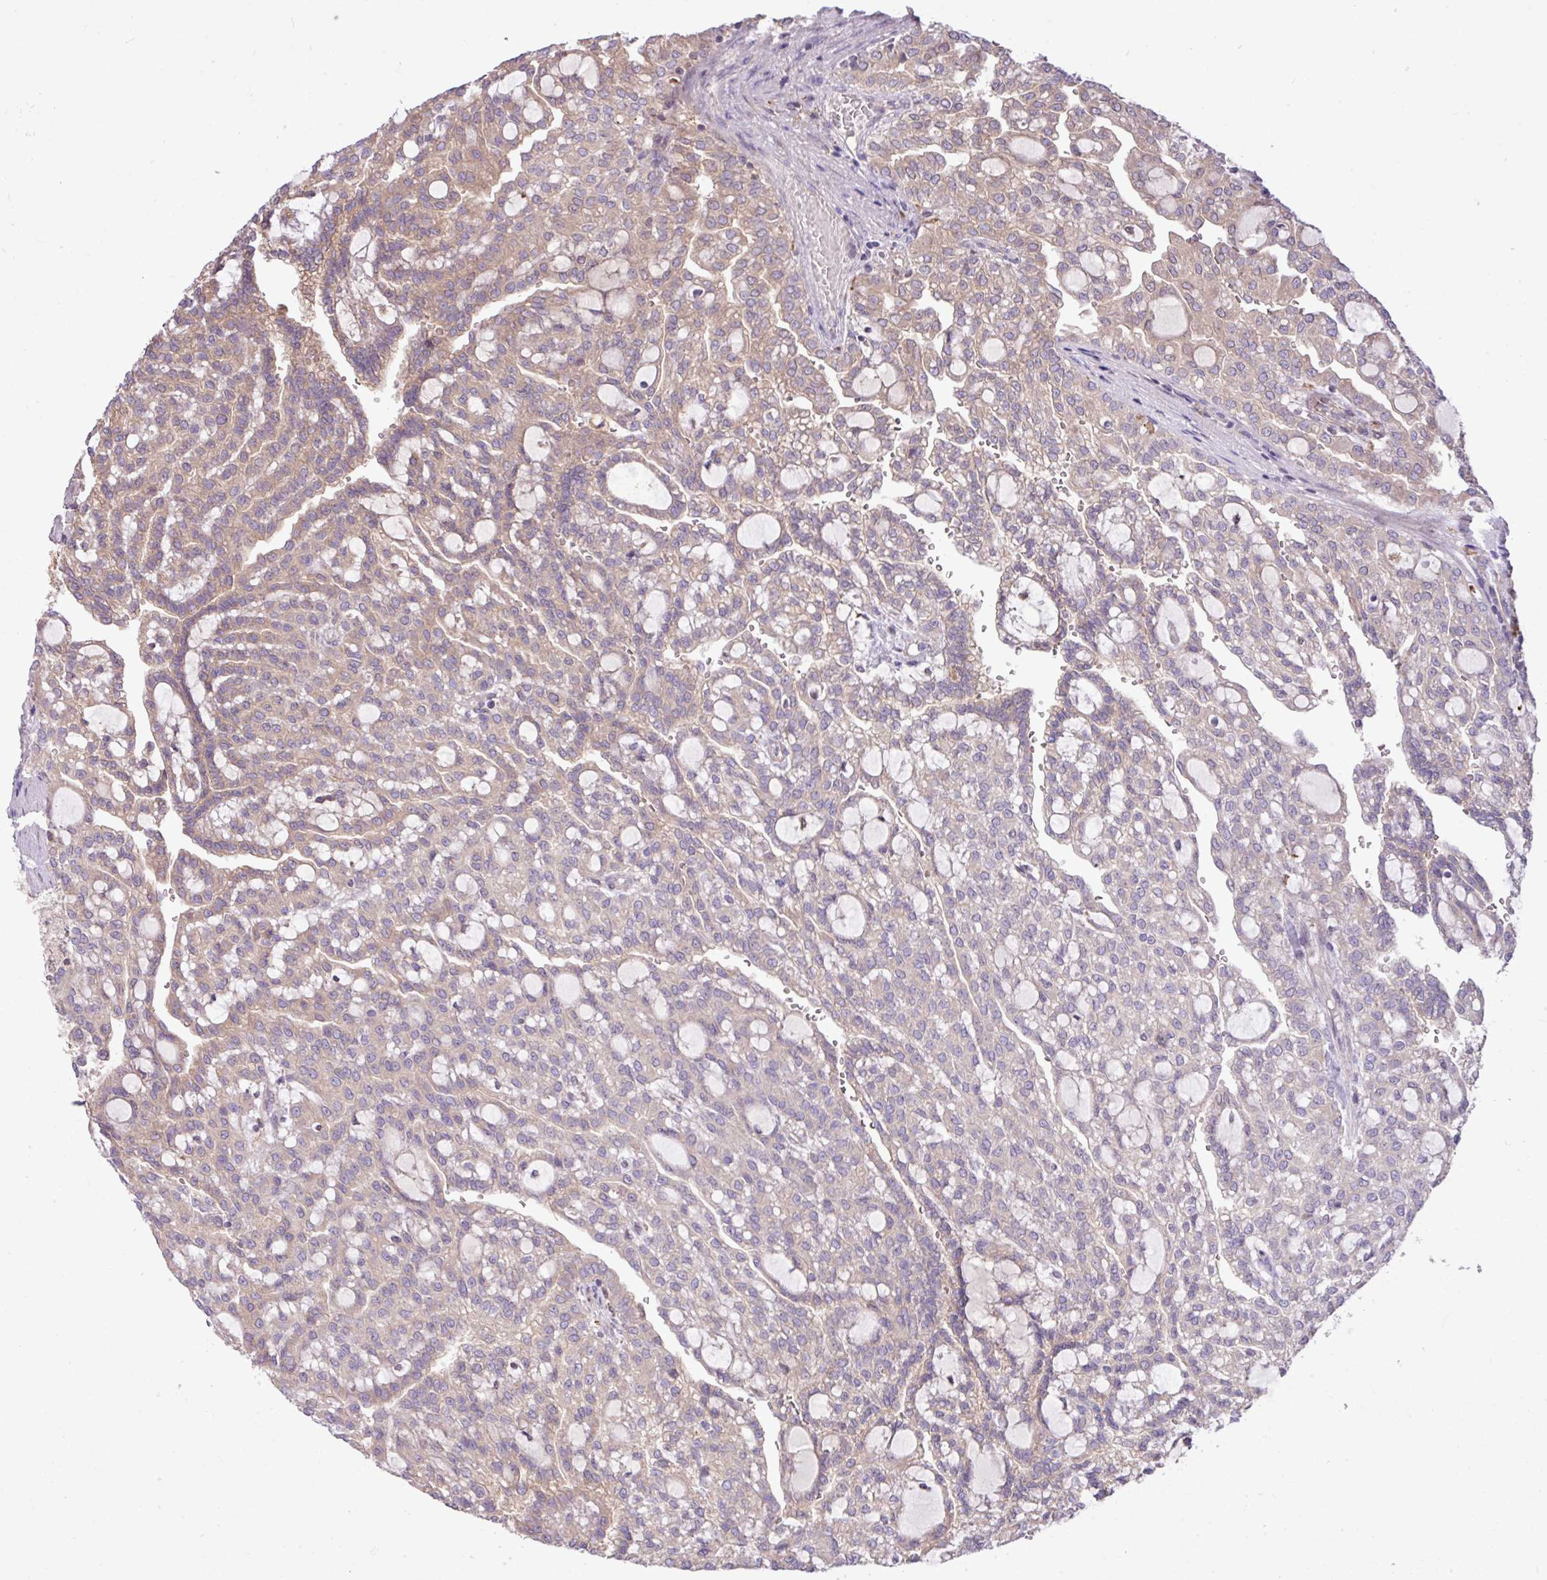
{"staining": {"intensity": "moderate", "quantity": "25%-75%", "location": "cytoplasmic/membranous"}, "tissue": "renal cancer", "cell_type": "Tumor cells", "image_type": "cancer", "snomed": [{"axis": "morphology", "description": "Adenocarcinoma, NOS"}, {"axis": "topography", "description": "Kidney"}], "caption": "Moderate cytoplasmic/membranous expression is seen in about 25%-75% of tumor cells in renal cancer.", "gene": "ARHGEF25", "patient": {"sex": "male", "age": 63}}